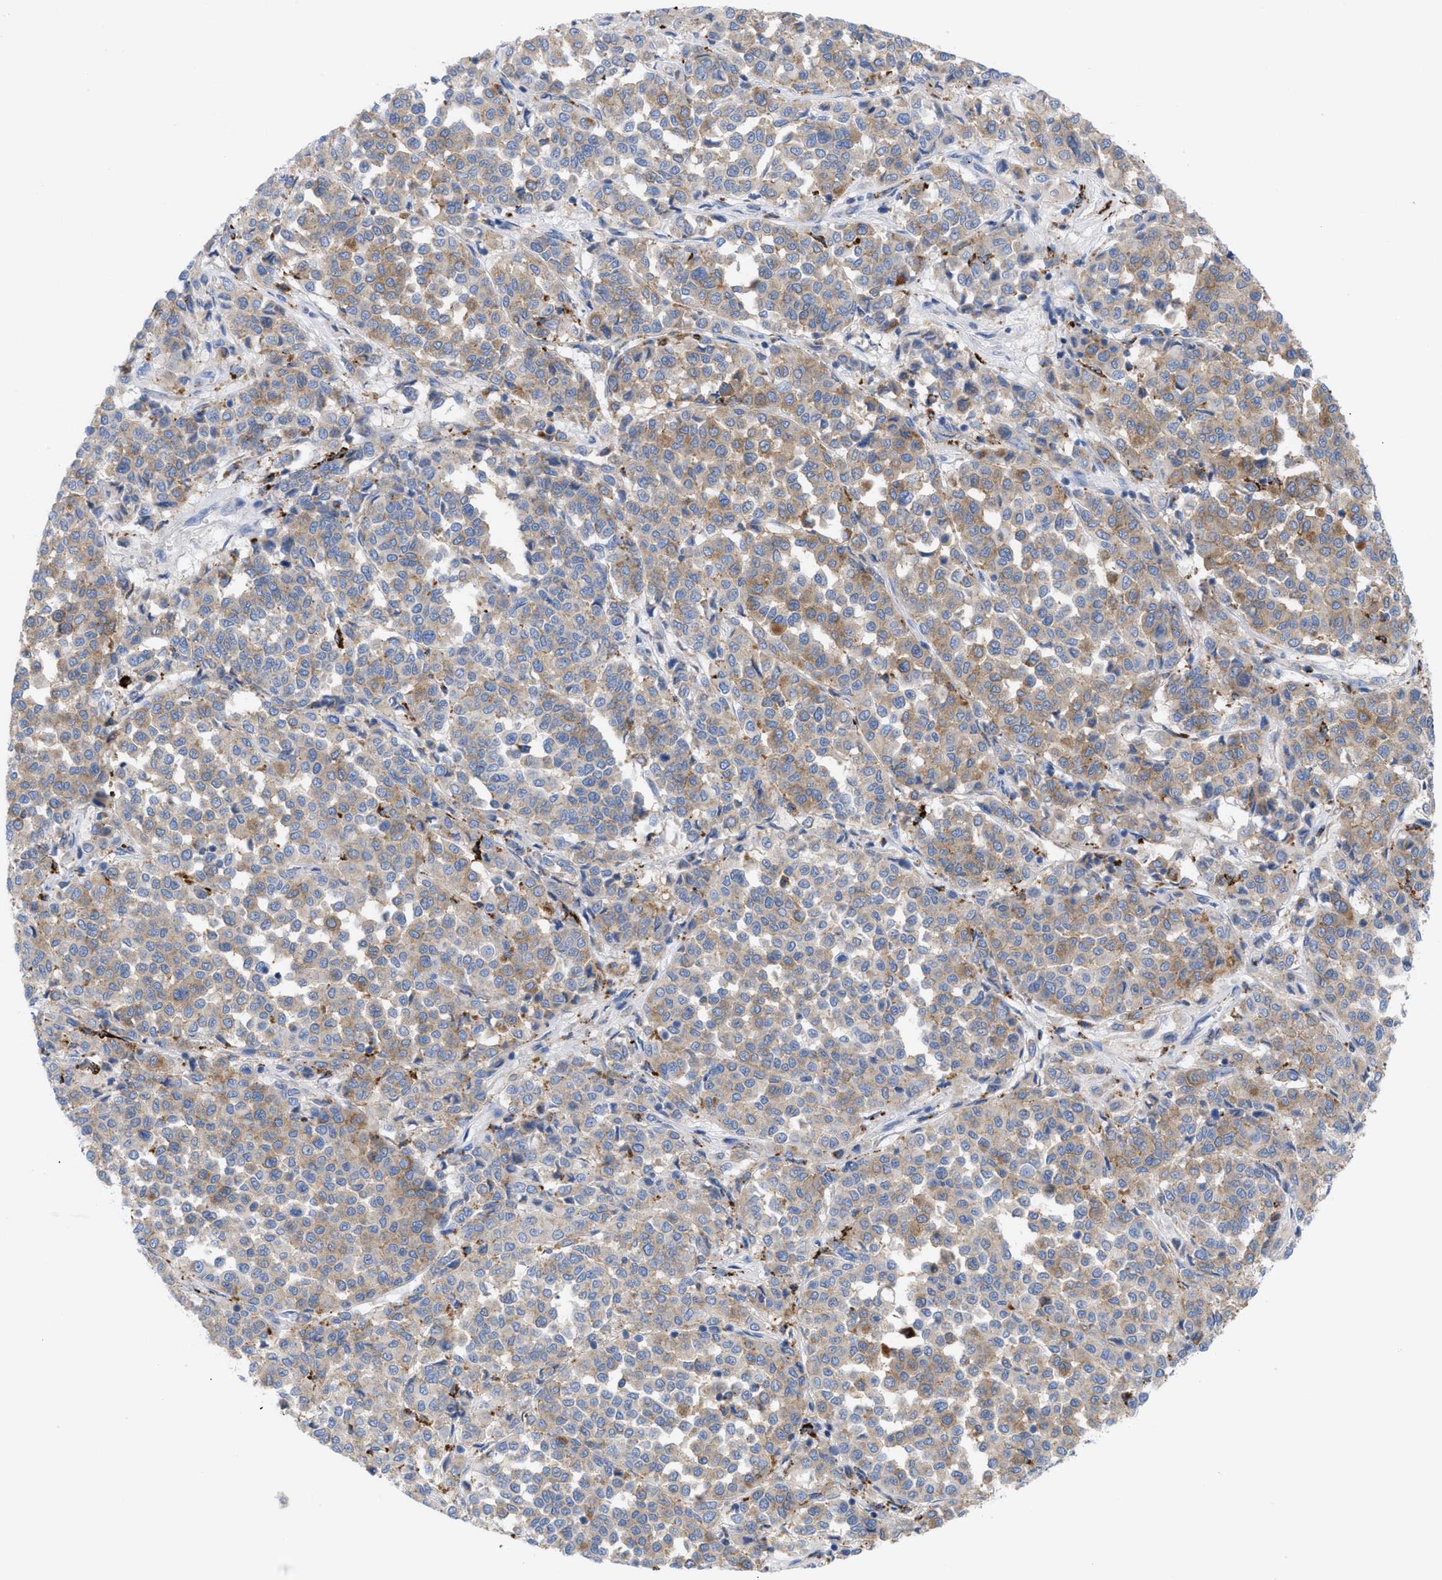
{"staining": {"intensity": "moderate", "quantity": ">75%", "location": "cytoplasmic/membranous"}, "tissue": "melanoma", "cell_type": "Tumor cells", "image_type": "cancer", "snomed": [{"axis": "morphology", "description": "Malignant melanoma, Metastatic site"}, {"axis": "topography", "description": "Pancreas"}], "caption": "Malignant melanoma (metastatic site) stained with DAB (3,3'-diaminobenzidine) IHC exhibits medium levels of moderate cytoplasmic/membranous positivity in about >75% of tumor cells.", "gene": "DRAM2", "patient": {"sex": "female", "age": 30}}